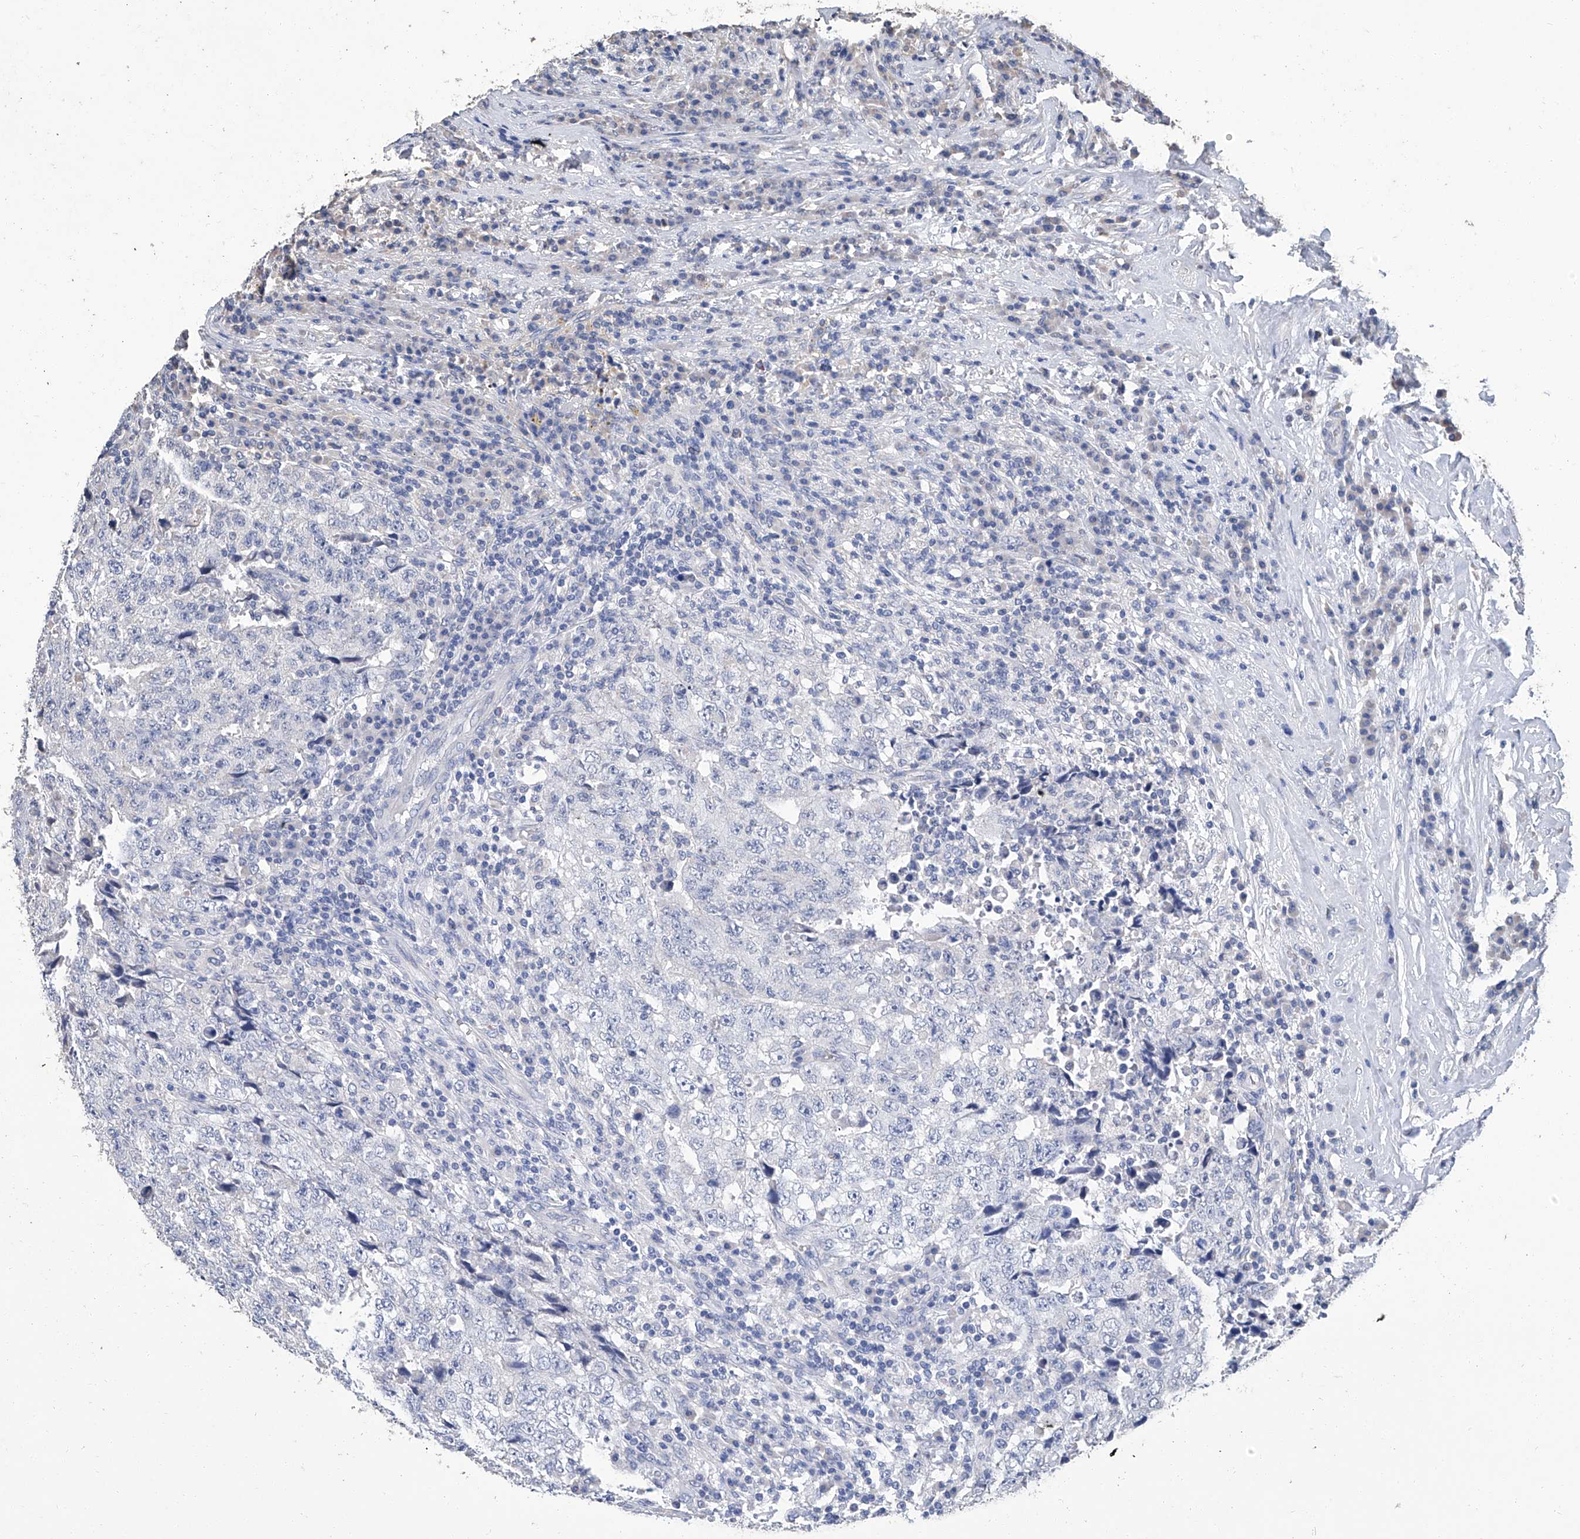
{"staining": {"intensity": "negative", "quantity": "none", "location": "none"}, "tissue": "testis cancer", "cell_type": "Tumor cells", "image_type": "cancer", "snomed": [{"axis": "morphology", "description": "Necrosis, NOS"}, {"axis": "morphology", "description": "Carcinoma, Embryonal, NOS"}, {"axis": "topography", "description": "Testis"}], "caption": "This image is of testis cancer (embryonal carcinoma) stained with immunohistochemistry (IHC) to label a protein in brown with the nuclei are counter-stained blue. There is no positivity in tumor cells.", "gene": "GPT", "patient": {"sex": "male", "age": 19}}